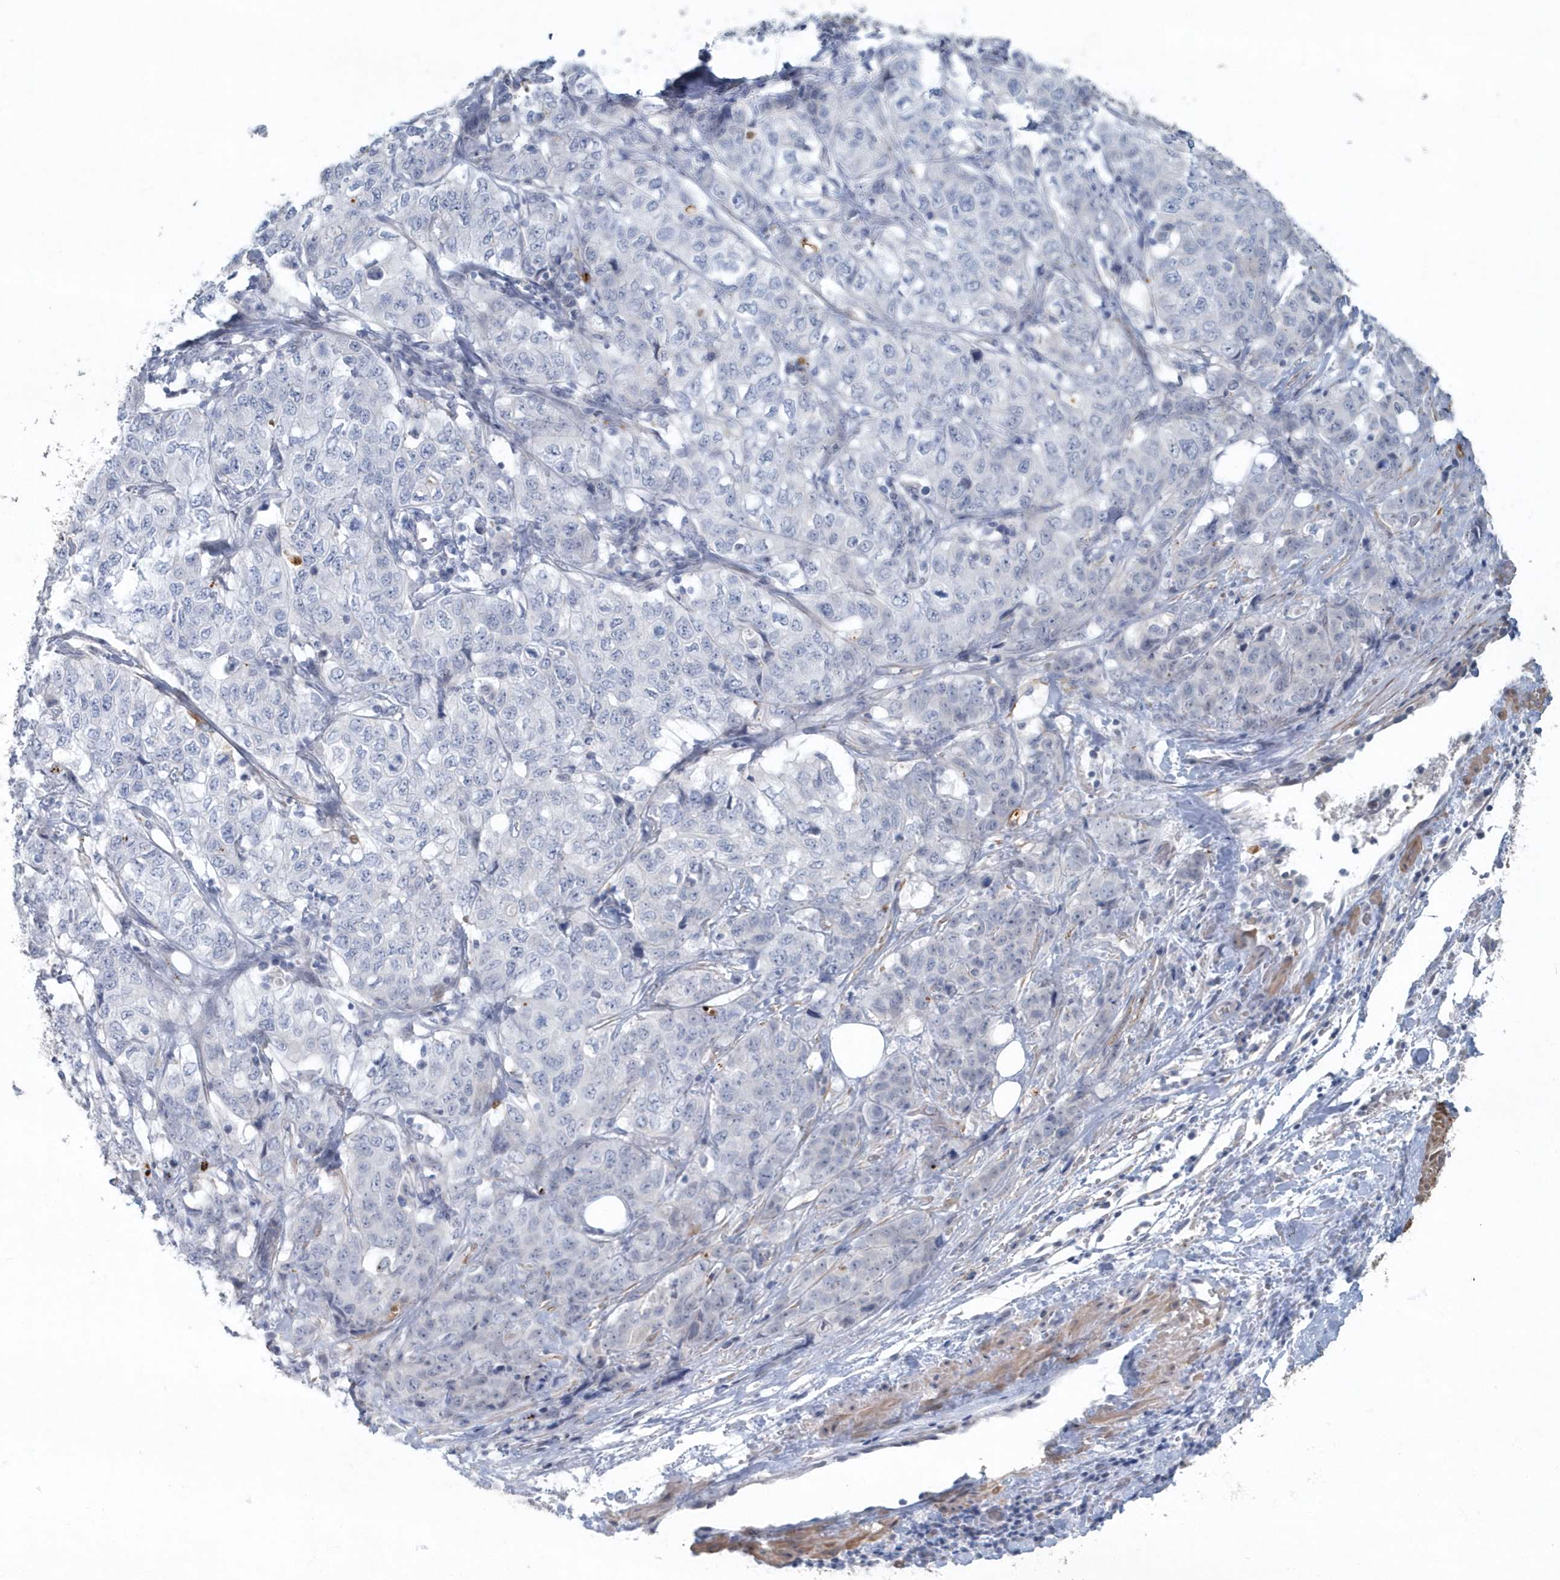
{"staining": {"intensity": "negative", "quantity": "none", "location": "none"}, "tissue": "stomach cancer", "cell_type": "Tumor cells", "image_type": "cancer", "snomed": [{"axis": "morphology", "description": "Adenocarcinoma, NOS"}, {"axis": "topography", "description": "Stomach"}], "caption": "High magnification brightfield microscopy of stomach adenocarcinoma stained with DAB (brown) and counterstained with hematoxylin (blue): tumor cells show no significant expression.", "gene": "MYOT", "patient": {"sex": "male", "age": 48}}